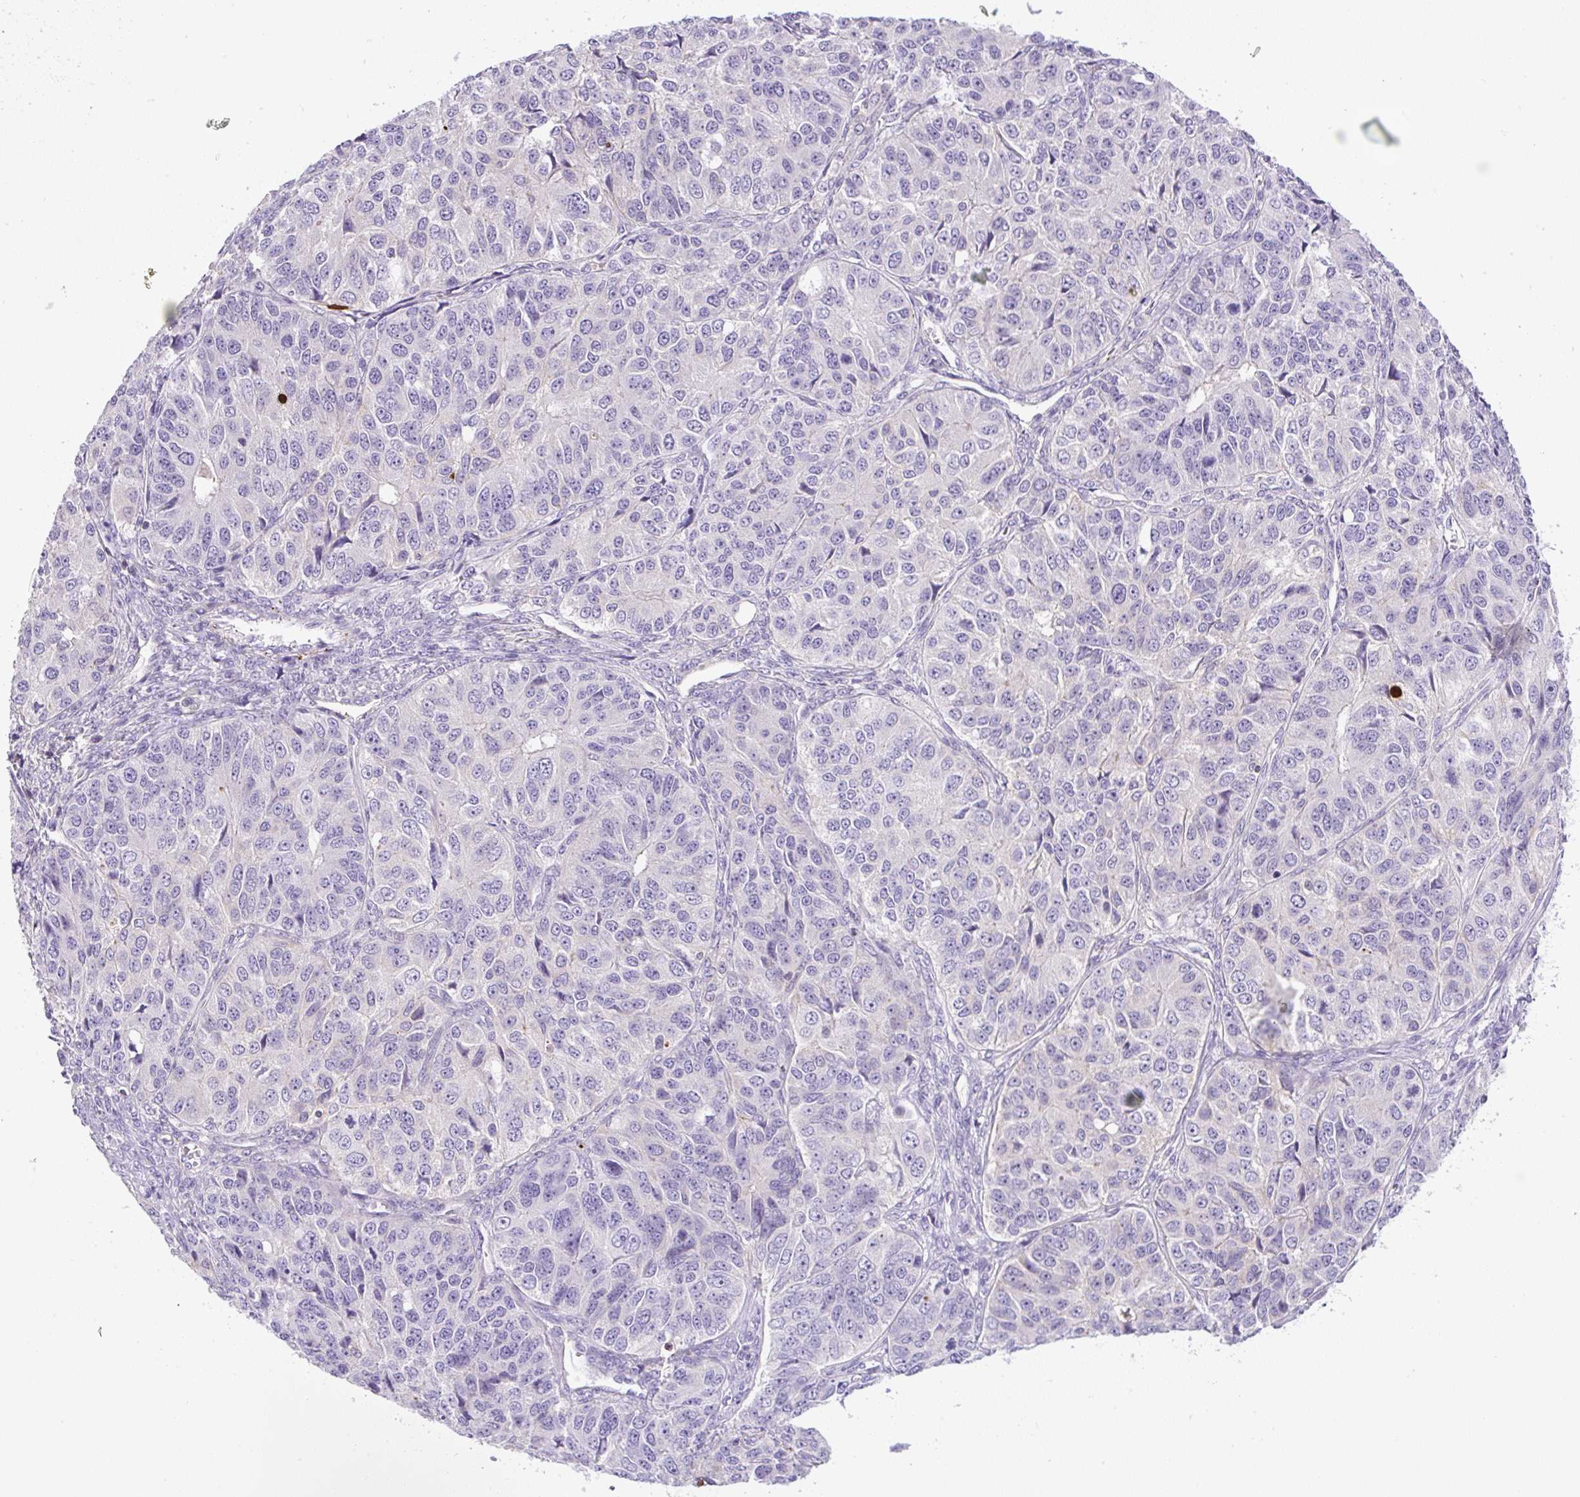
{"staining": {"intensity": "negative", "quantity": "none", "location": "none"}, "tissue": "ovarian cancer", "cell_type": "Tumor cells", "image_type": "cancer", "snomed": [{"axis": "morphology", "description": "Carcinoma, endometroid"}, {"axis": "topography", "description": "Ovary"}], "caption": "Histopathology image shows no protein positivity in tumor cells of ovarian cancer (endometroid carcinoma) tissue. (DAB IHC, high magnification).", "gene": "PIP5KL1", "patient": {"sex": "female", "age": 51}}